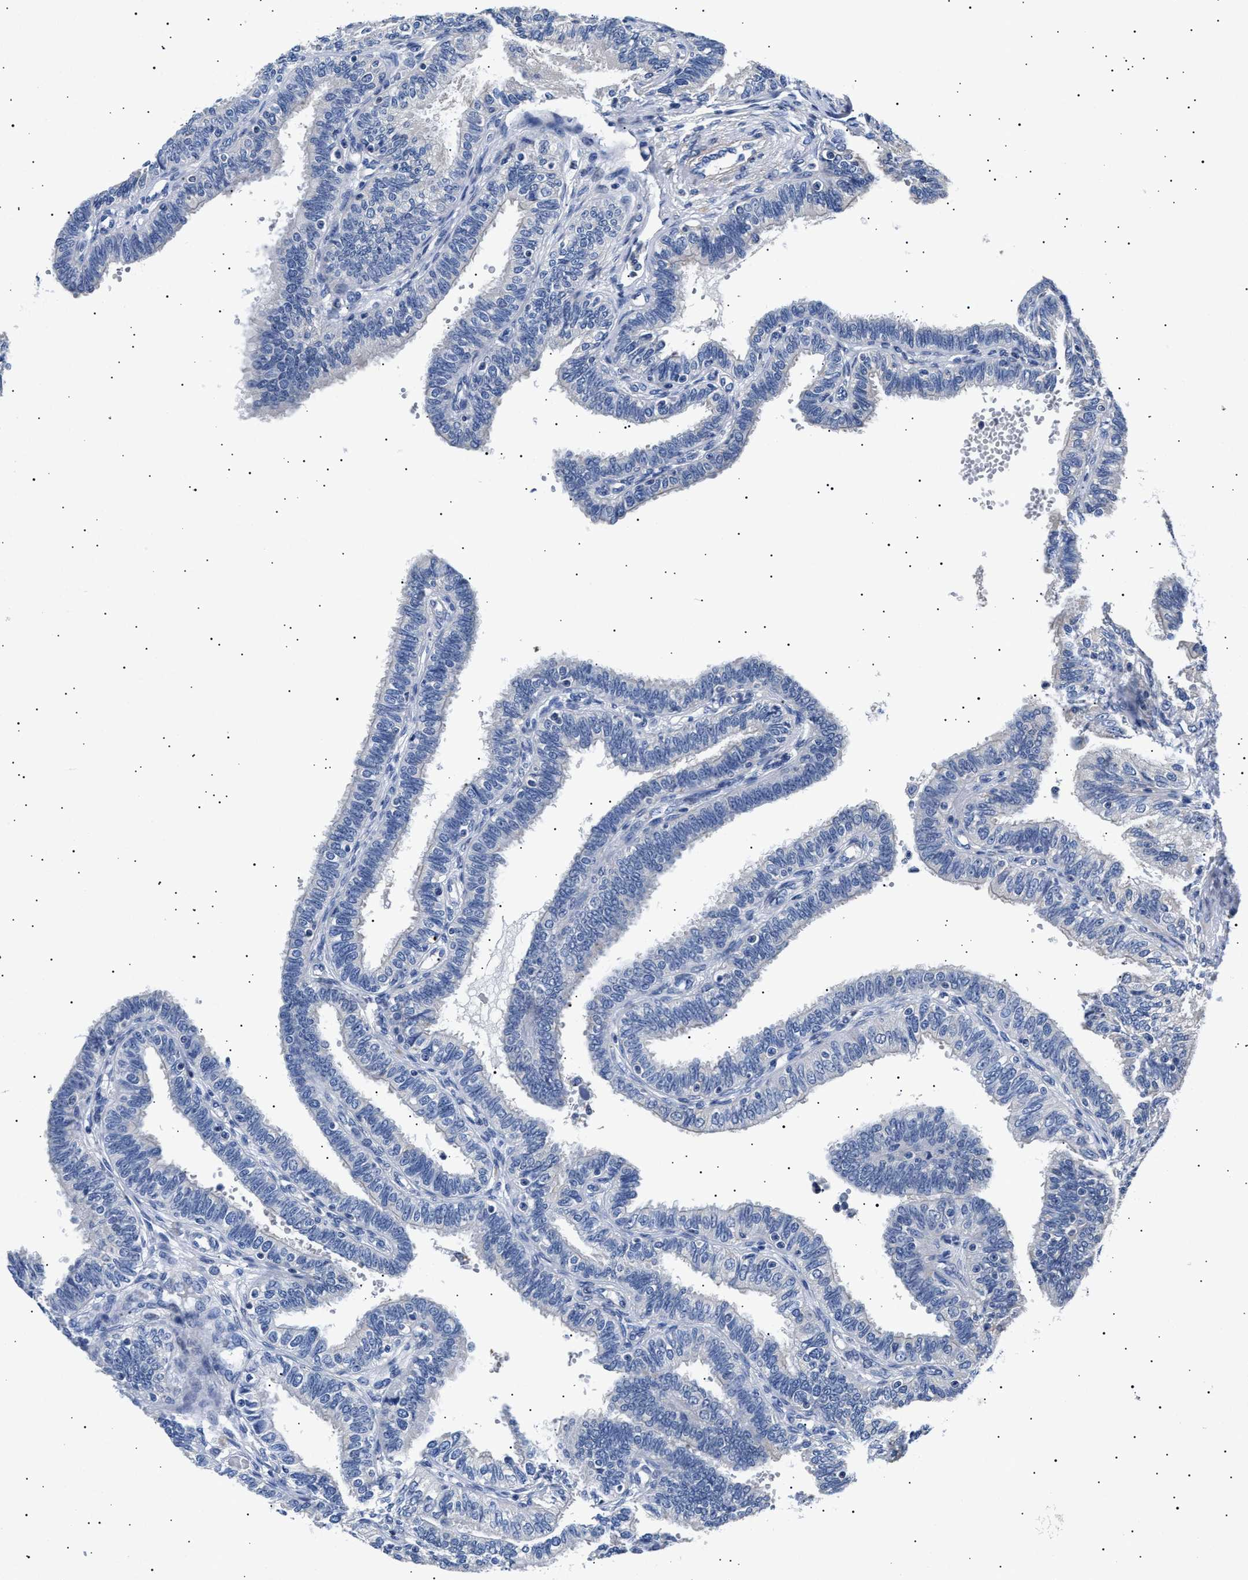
{"staining": {"intensity": "negative", "quantity": "none", "location": "none"}, "tissue": "fallopian tube", "cell_type": "Glandular cells", "image_type": "normal", "snomed": [{"axis": "morphology", "description": "Normal tissue, NOS"}, {"axis": "topography", "description": "Fallopian tube"}, {"axis": "topography", "description": "Placenta"}], "caption": "This is an immunohistochemistry (IHC) histopathology image of benign human fallopian tube. There is no expression in glandular cells.", "gene": "HEMGN", "patient": {"sex": "female", "age": 34}}